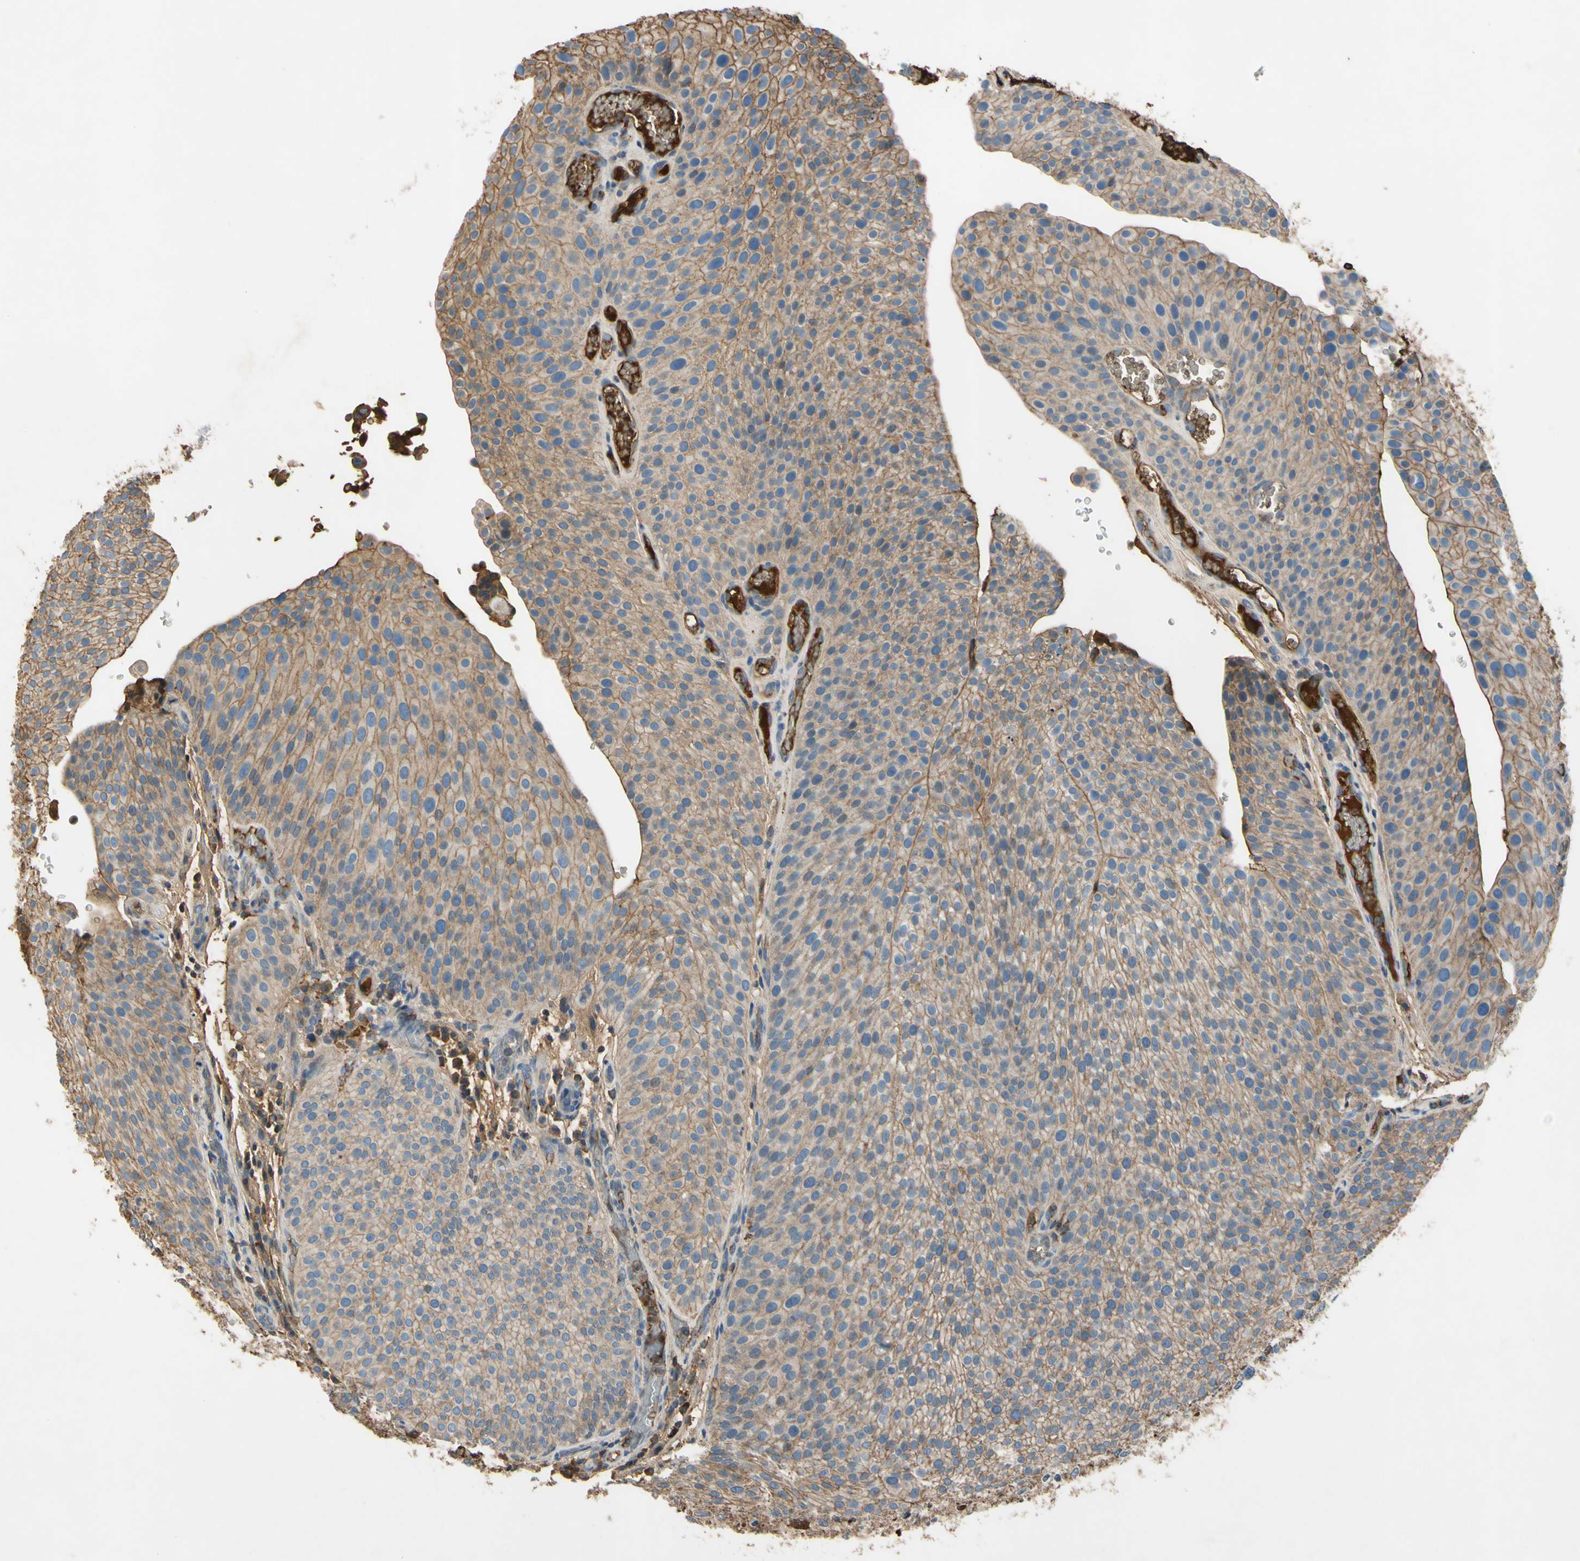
{"staining": {"intensity": "moderate", "quantity": "25%-75%", "location": "cytoplasmic/membranous"}, "tissue": "urothelial cancer", "cell_type": "Tumor cells", "image_type": "cancer", "snomed": [{"axis": "morphology", "description": "Urothelial carcinoma, Low grade"}, {"axis": "topography", "description": "Smooth muscle"}, {"axis": "topography", "description": "Urinary bladder"}], "caption": "The photomicrograph shows staining of urothelial cancer, revealing moderate cytoplasmic/membranous protein expression (brown color) within tumor cells.", "gene": "TIMP2", "patient": {"sex": "male", "age": 60}}